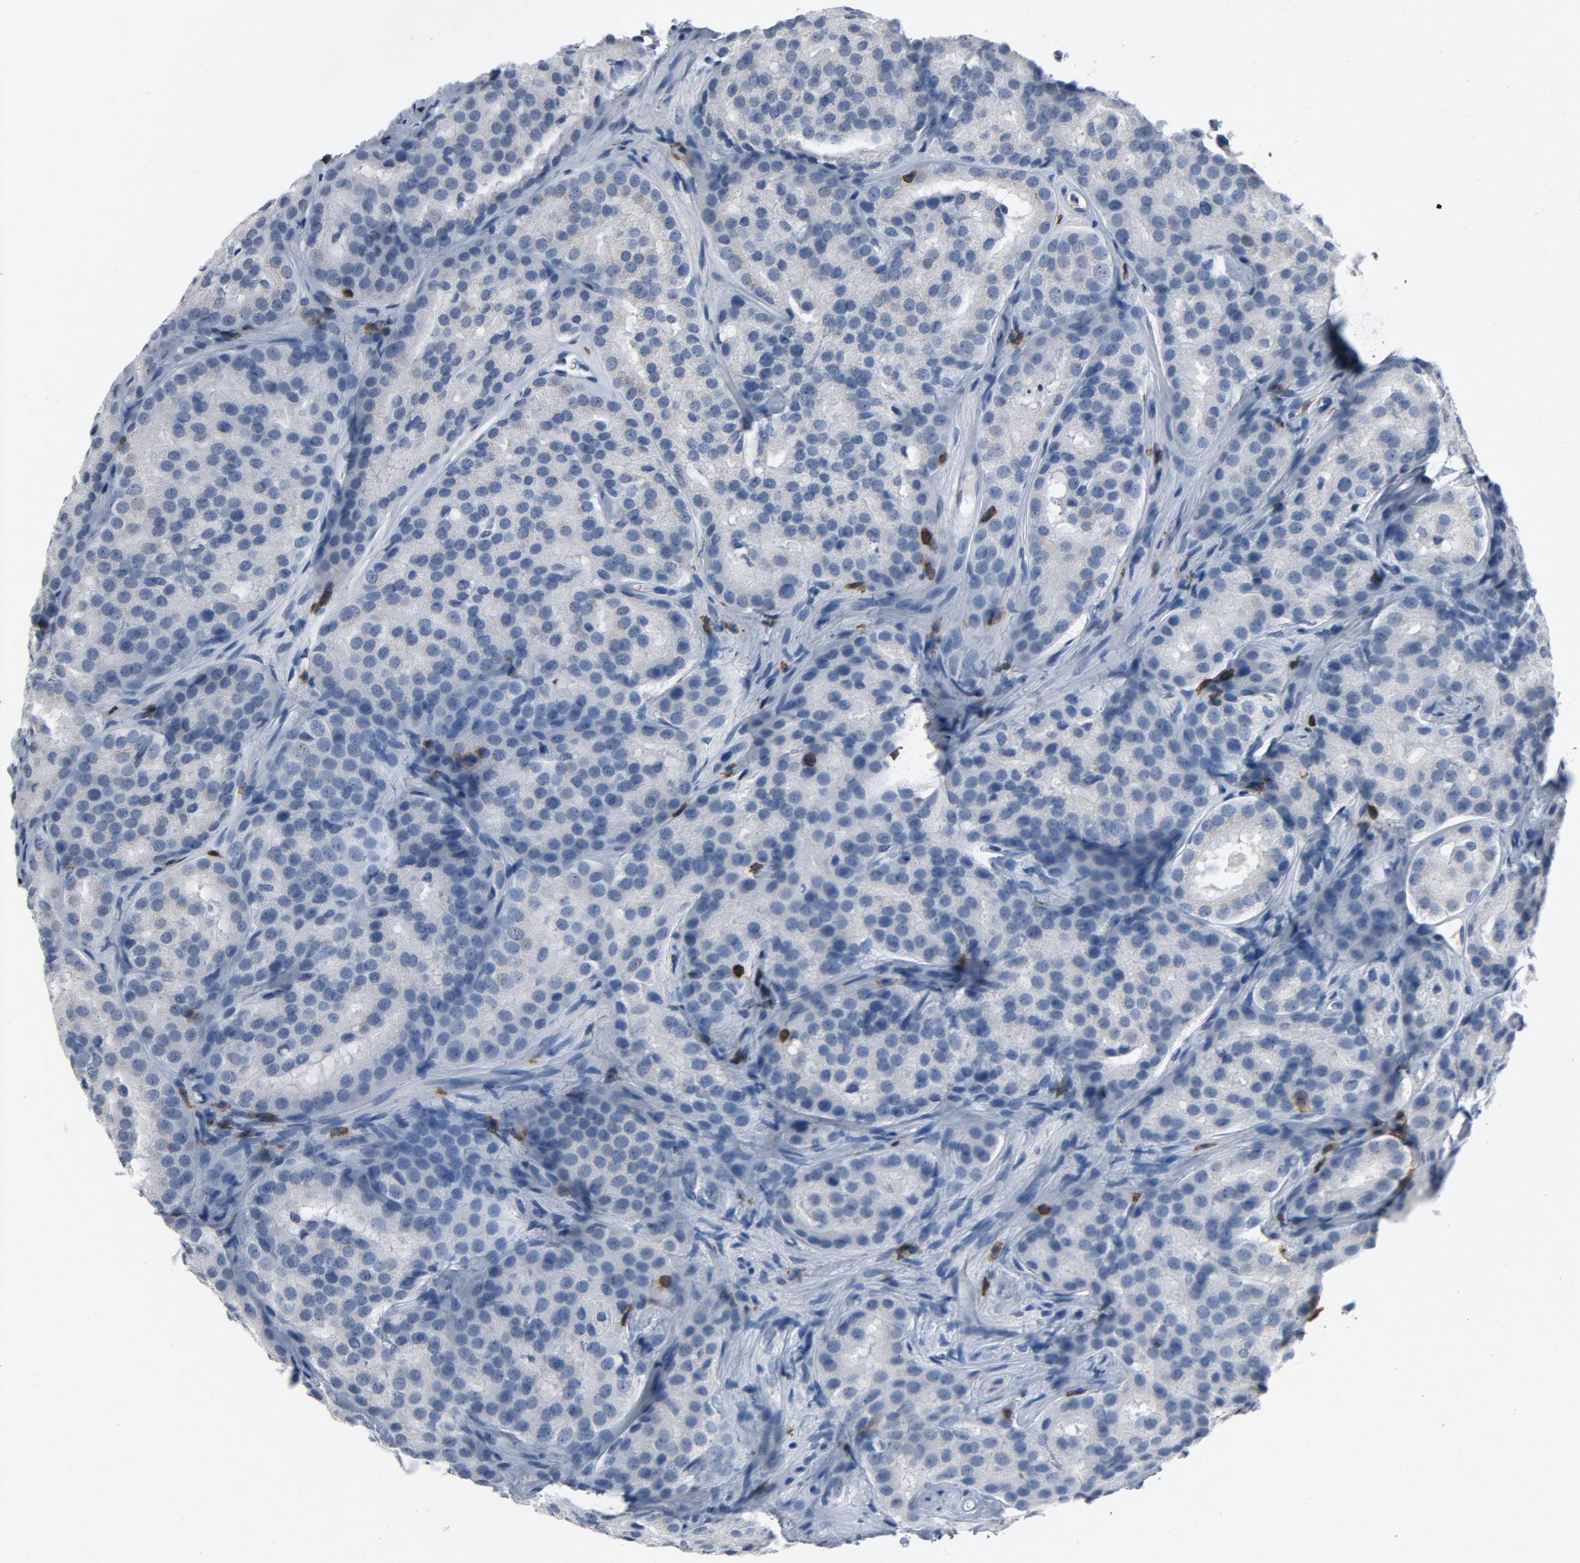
{"staining": {"intensity": "negative", "quantity": "none", "location": "none"}, "tissue": "prostate cancer", "cell_type": "Tumor cells", "image_type": "cancer", "snomed": [{"axis": "morphology", "description": "Adenocarcinoma, High grade"}, {"axis": "topography", "description": "Prostate"}], "caption": "This is a image of immunohistochemistry (IHC) staining of adenocarcinoma (high-grade) (prostate), which shows no staining in tumor cells.", "gene": "LCK", "patient": {"sex": "male", "age": 64}}